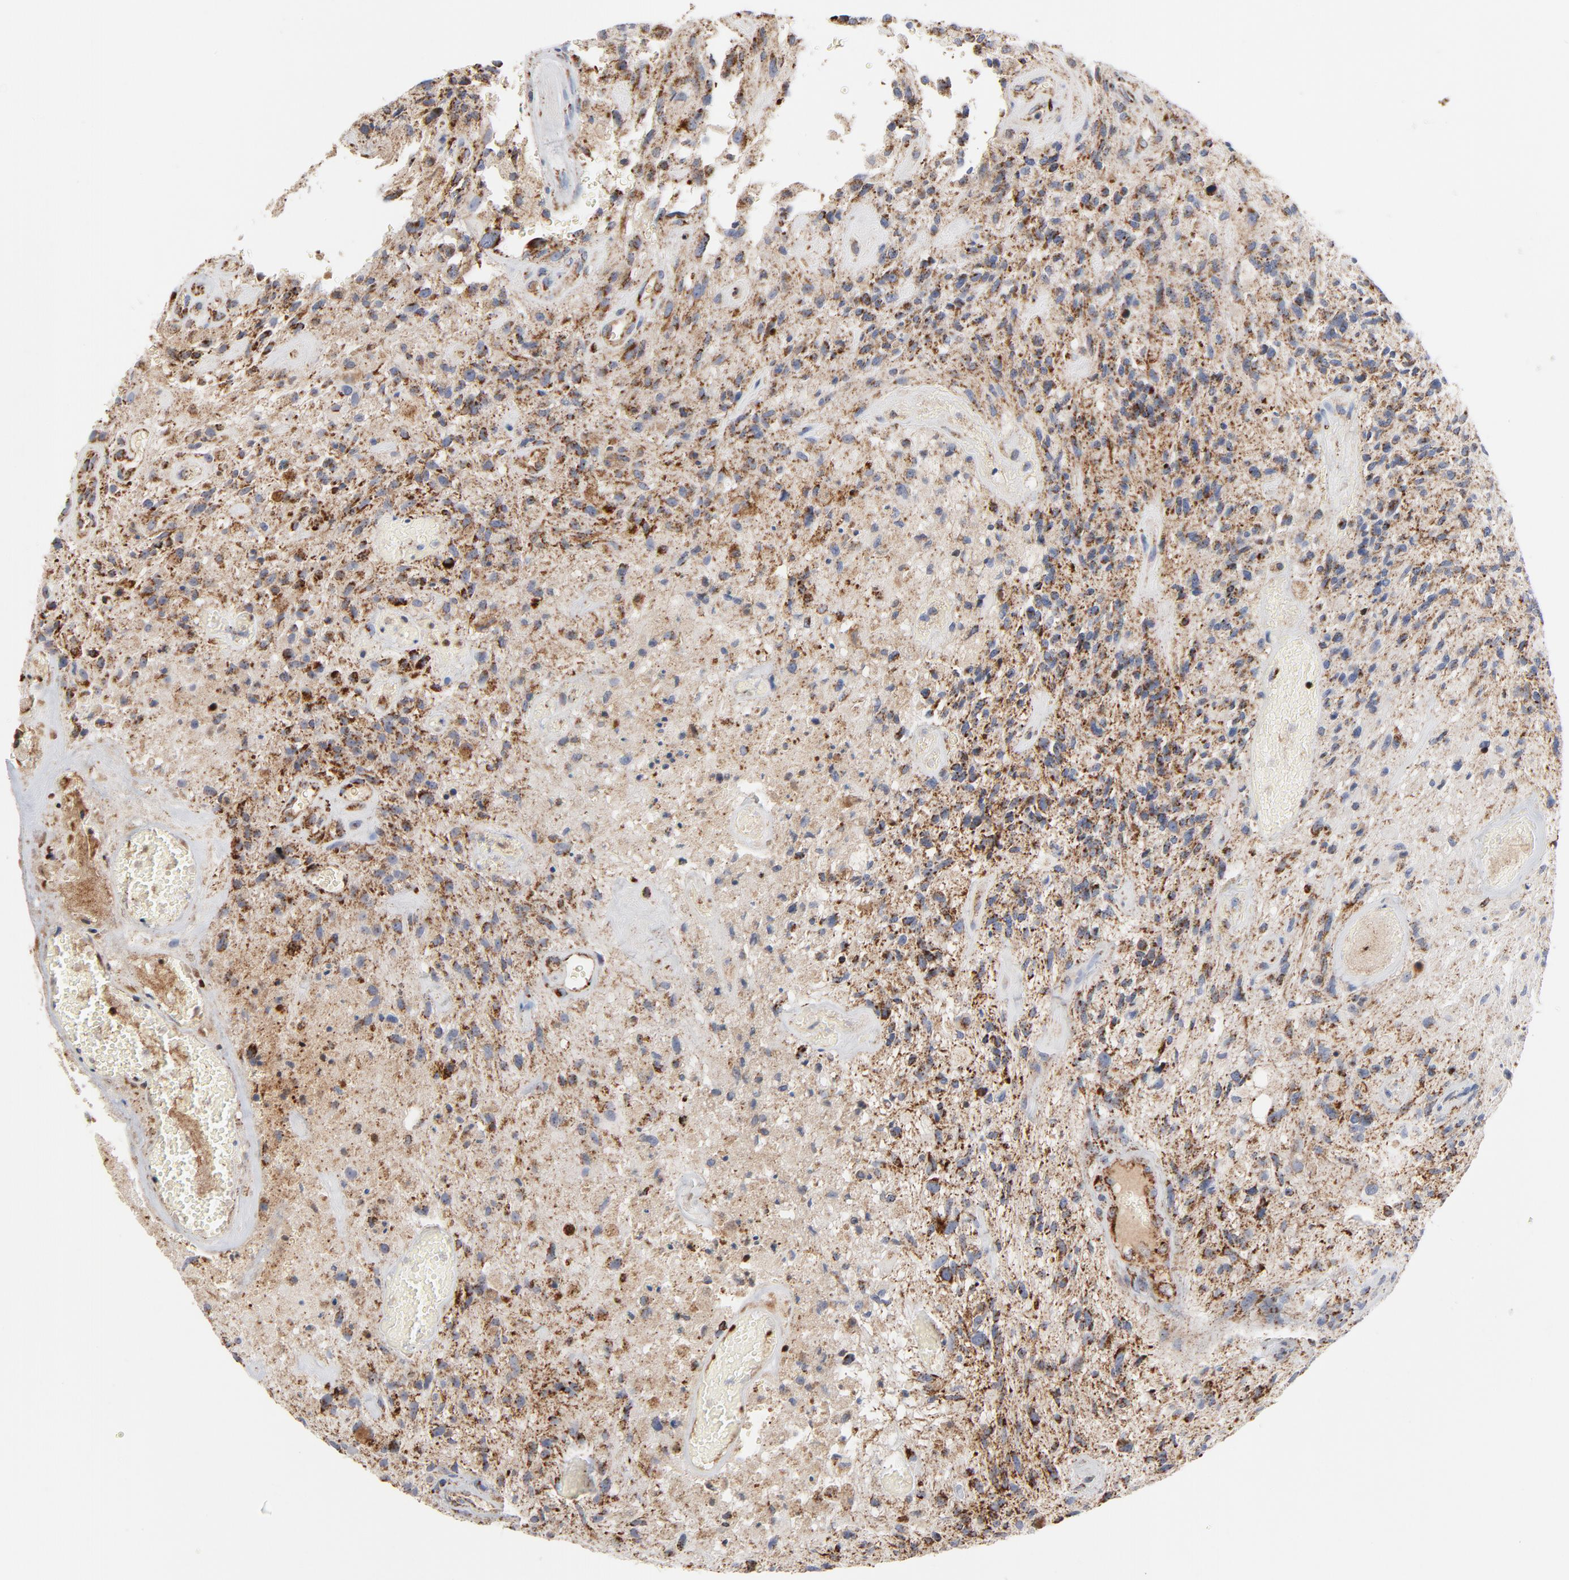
{"staining": {"intensity": "strong", "quantity": ">75%", "location": "cytoplasmic/membranous"}, "tissue": "glioma", "cell_type": "Tumor cells", "image_type": "cancer", "snomed": [{"axis": "morphology", "description": "Normal tissue, NOS"}, {"axis": "morphology", "description": "Glioma, malignant, High grade"}, {"axis": "topography", "description": "Cerebral cortex"}], "caption": "Glioma stained with DAB immunohistochemistry (IHC) reveals high levels of strong cytoplasmic/membranous positivity in about >75% of tumor cells.", "gene": "DIABLO", "patient": {"sex": "male", "age": 75}}